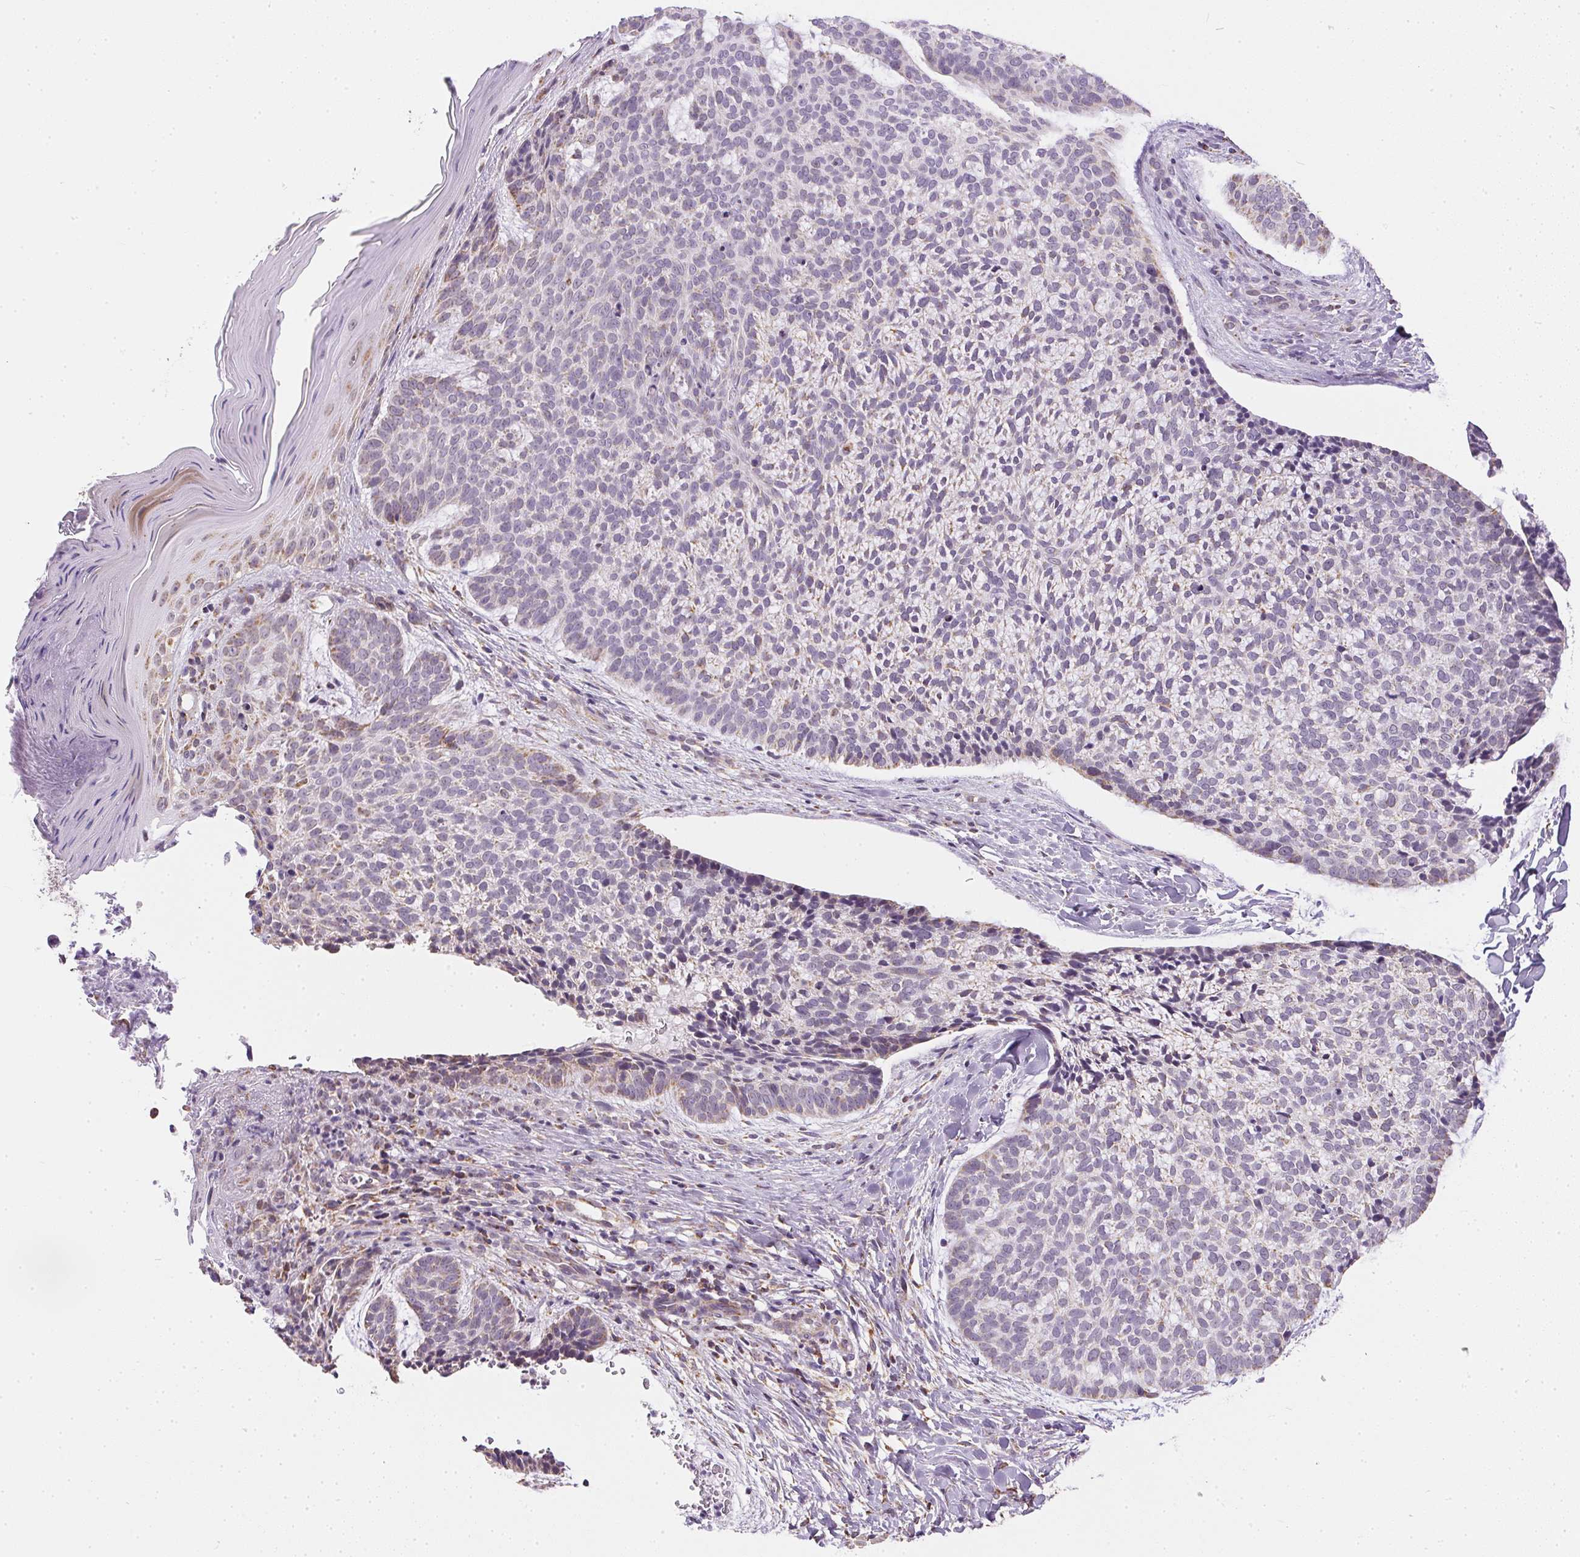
{"staining": {"intensity": "weak", "quantity": "<25%", "location": "cytoplasmic/membranous"}, "tissue": "skin cancer", "cell_type": "Tumor cells", "image_type": "cancer", "snomed": [{"axis": "morphology", "description": "Basal cell carcinoma"}, {"axis": "topography", "description": "Skin"}], "caption": "This image is of skin cancer (basal cell carcinoma) stained with immunohistochemistry to label a protein in brown with the nuclei are counter-stained blue. There is no staining in tumor cells.", "gene": "MAPK11", "patient": {"sex": "male", "age": 64}}